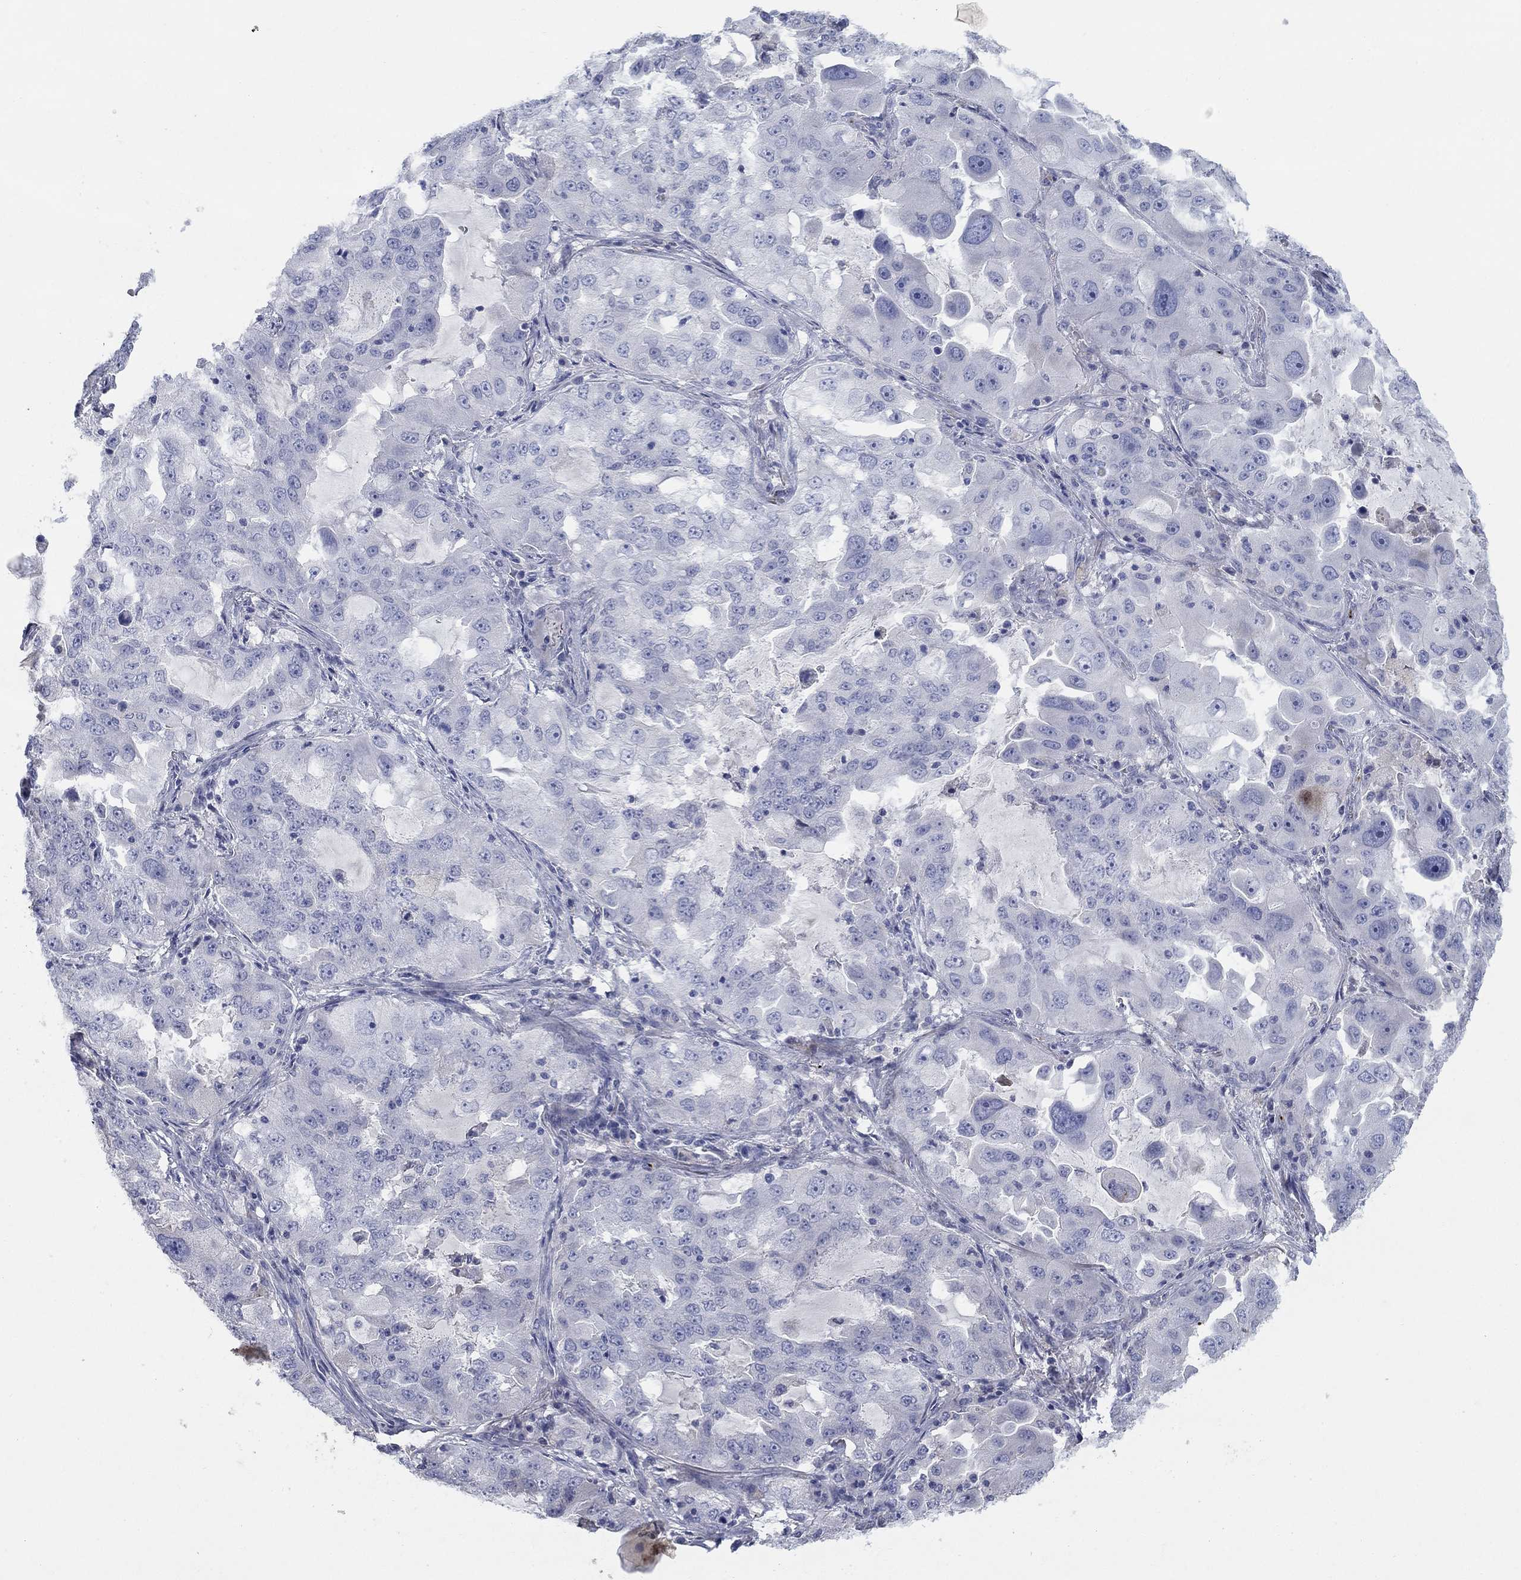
{"staining": {"intensity": "negative", "quantity": "none", "location": "none"}, "tissue": "lung cancer", "cell_type": "Tumor cells", "image_type": "cancer", "snomed": [{"axis": "morphology", "description": "Adenocarcinoma, NOS"}, {"axis": "topography", "description": "Lung"}], "caption": "This is a histopathology image of IHC staining of adenocarcinoma (lung), which shows no staining in tumor cells.", "gene": "TMEM249", "patient": {"sex": "female", "age": 61}}